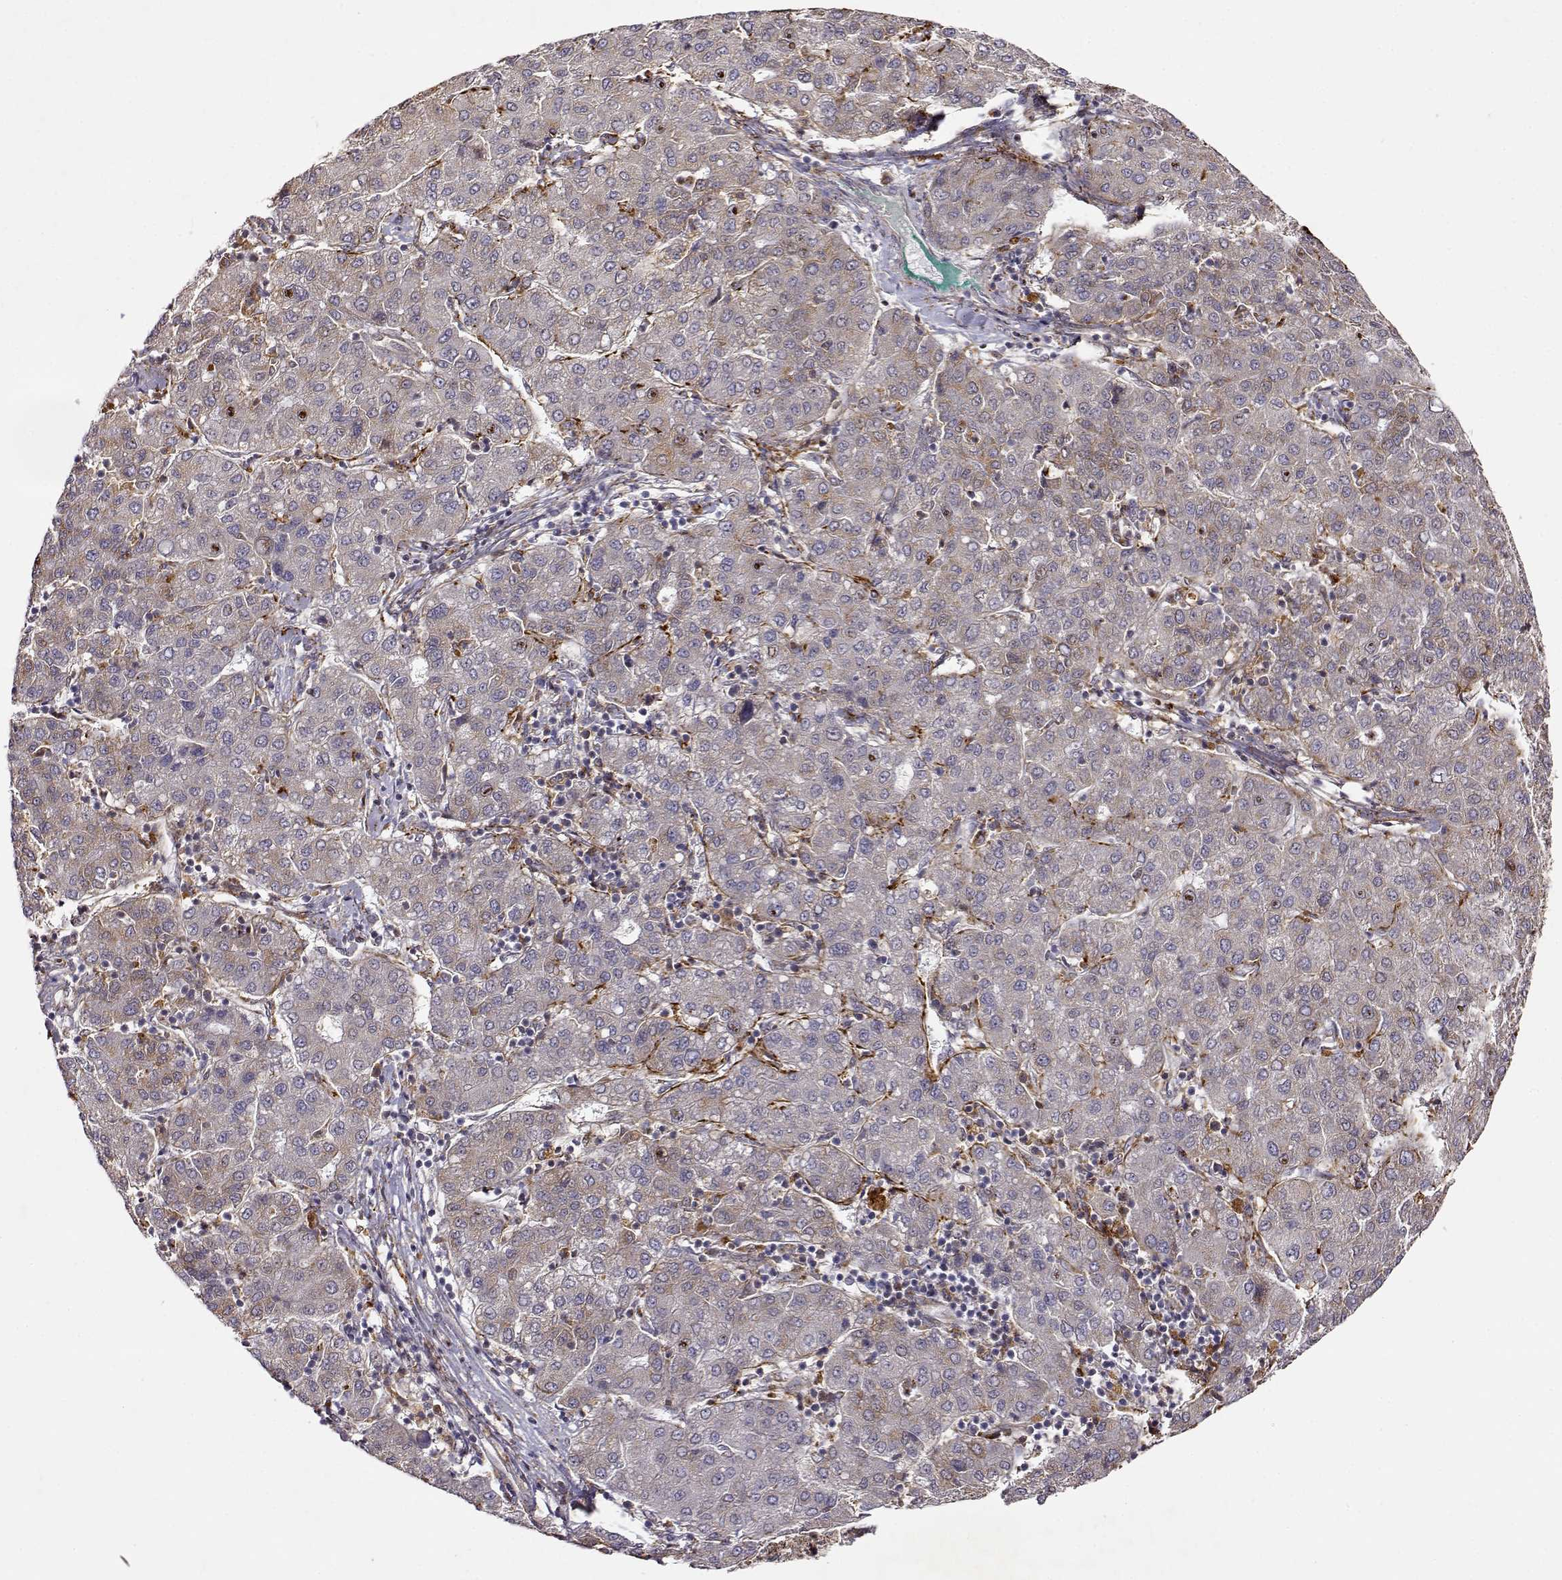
{"staining": {"intensity": "weak", "quantity": "<25%", "location": "cytoplasmic/membranous"}, "tissue": "liver cancer", "cell_type": "Tumor cells", "image_type": "cancer", "snomed": [{"axis": "morphology", "description": "Carcinoma, Hepatocellular, NOS"}, {"axis": "topography", "description": "Liver"}], "caption": "Immunohistochemistry (IHC) photomicrograph of neoplastic tissue: liver cancer stained with DAB (3,3'-diaminobenzidine) exhibits no significant protein positivity in tumor cells. (DAB (3,3'-diaminobenzidine) immunohistochemistry with hematoxylin counter stain).", "gene": "RNF13", "patient": {"sex": "male", "age": 65}}